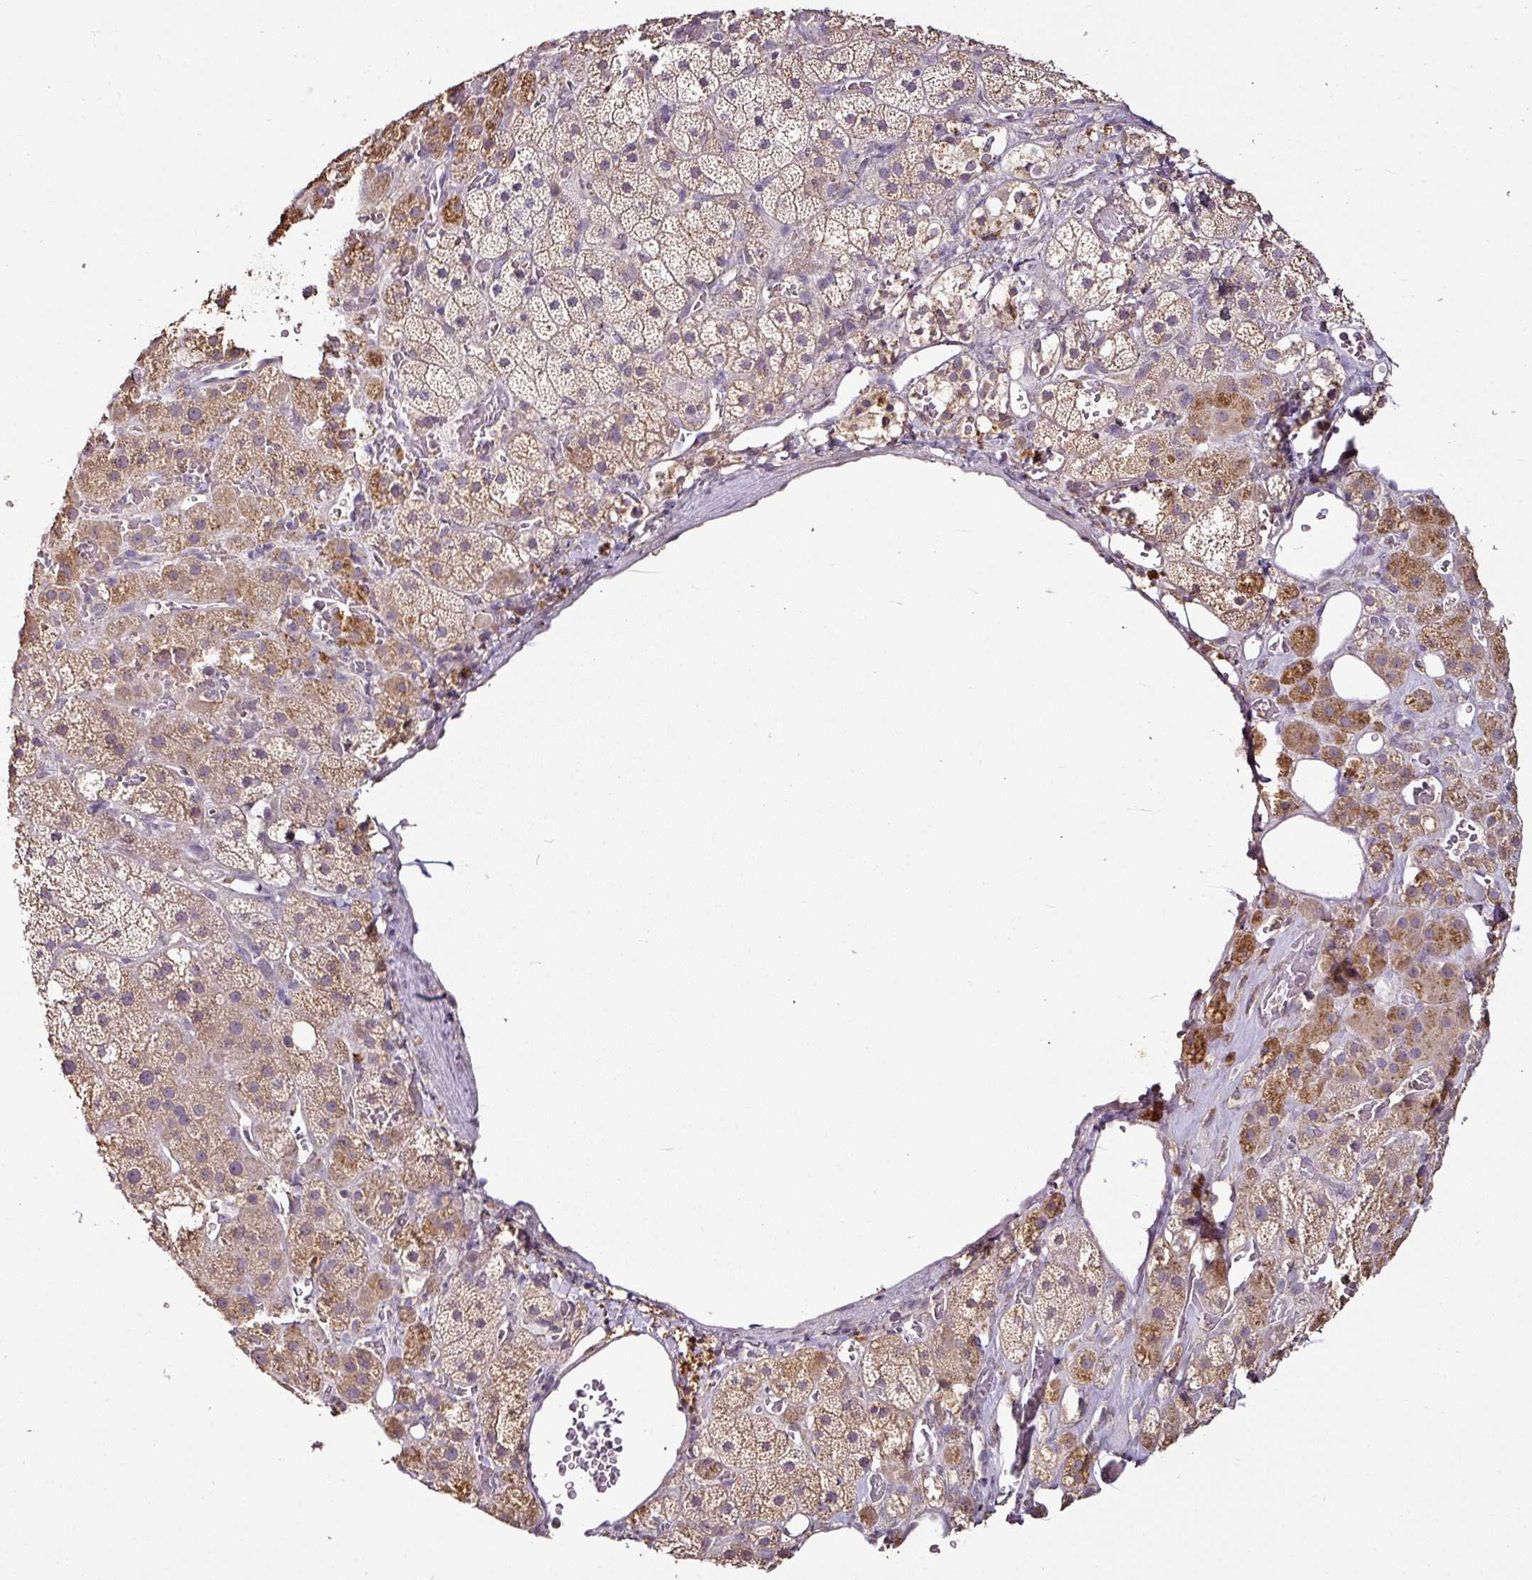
{"staining": {"intensity": "moderate", "quantity": "25%-75%", "location": "cytoplasmic/membranous"}, "tissue": "adrenal gland", "cell_type": "Glandular cells", "image_type": "normal", "snomed": [{"axis": "morphology", "description": "Normal tissue, NOS"}, {"axis": "topography", "description": "Adrenal gland"}], "caption": "IHC micrograph of benign adrenal gland: human adrenal gland stained using IHC exhibits medium levels of moderate protein expression localized specifically in the cytoplasmic/membranous of glandular cells, appearing as a cytoplasmic/membranous brown color.", "gene": "RPL38", "patient": {"sex": "male", "age": 57}}